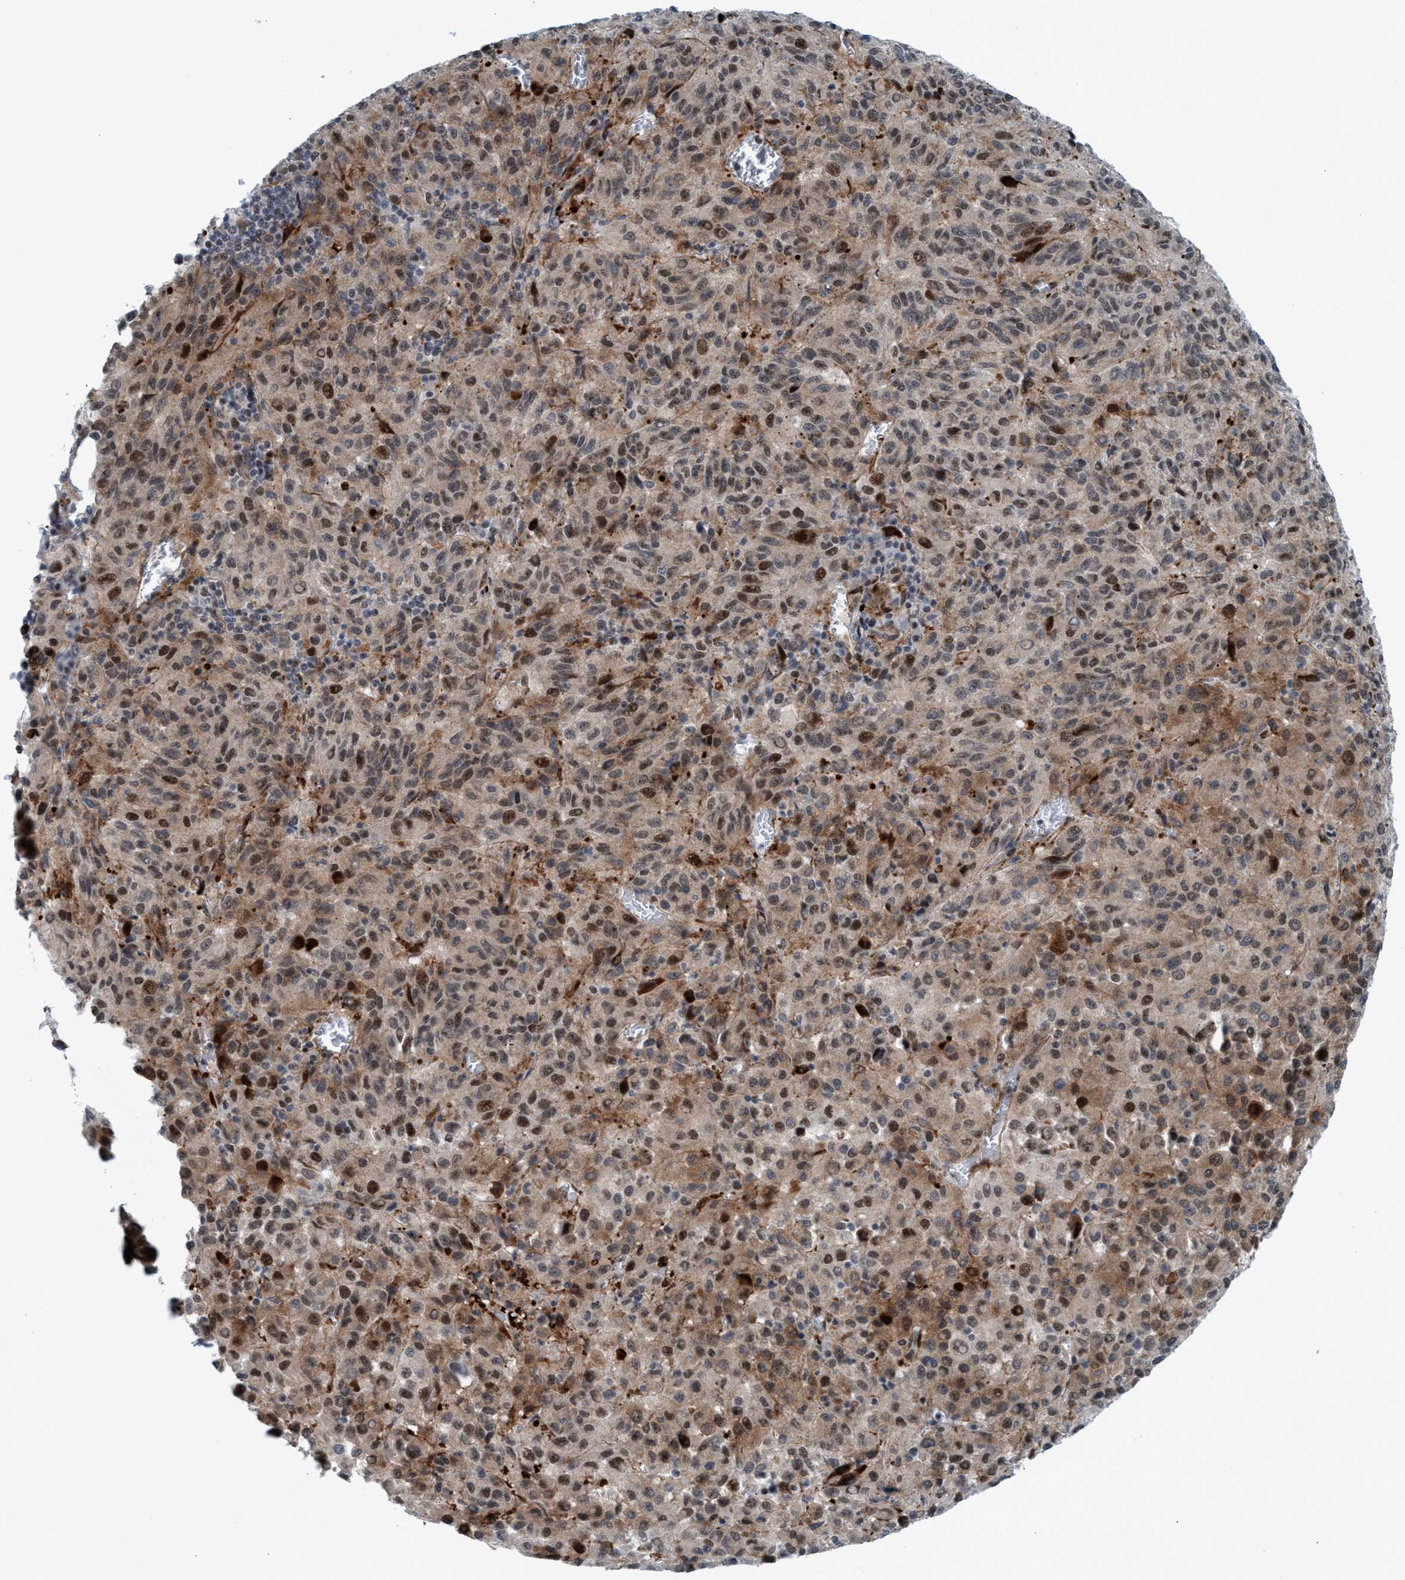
{"staining": {"intensity": "moderate", "quantity": "25%-75%", "location": "nuclear"}, "tissue": "melanoma", "cell_type": "Tumor cells", "image_type": "cancer", "snomed": [{"axis": "morphology", "description": "Malignant melanoma, Metastatic site"}, {"axis": "topography", "description": "Lung"}], "caption": "The photomicrograph exhibits immunohistochemical staining of malignant melanoma (metastatic site). There is moderate nuclear expression is seen in approximately 25%-75% of tumor cells.", "gene": "CWC27", "patient": {"sex": "male", "age": 64}}